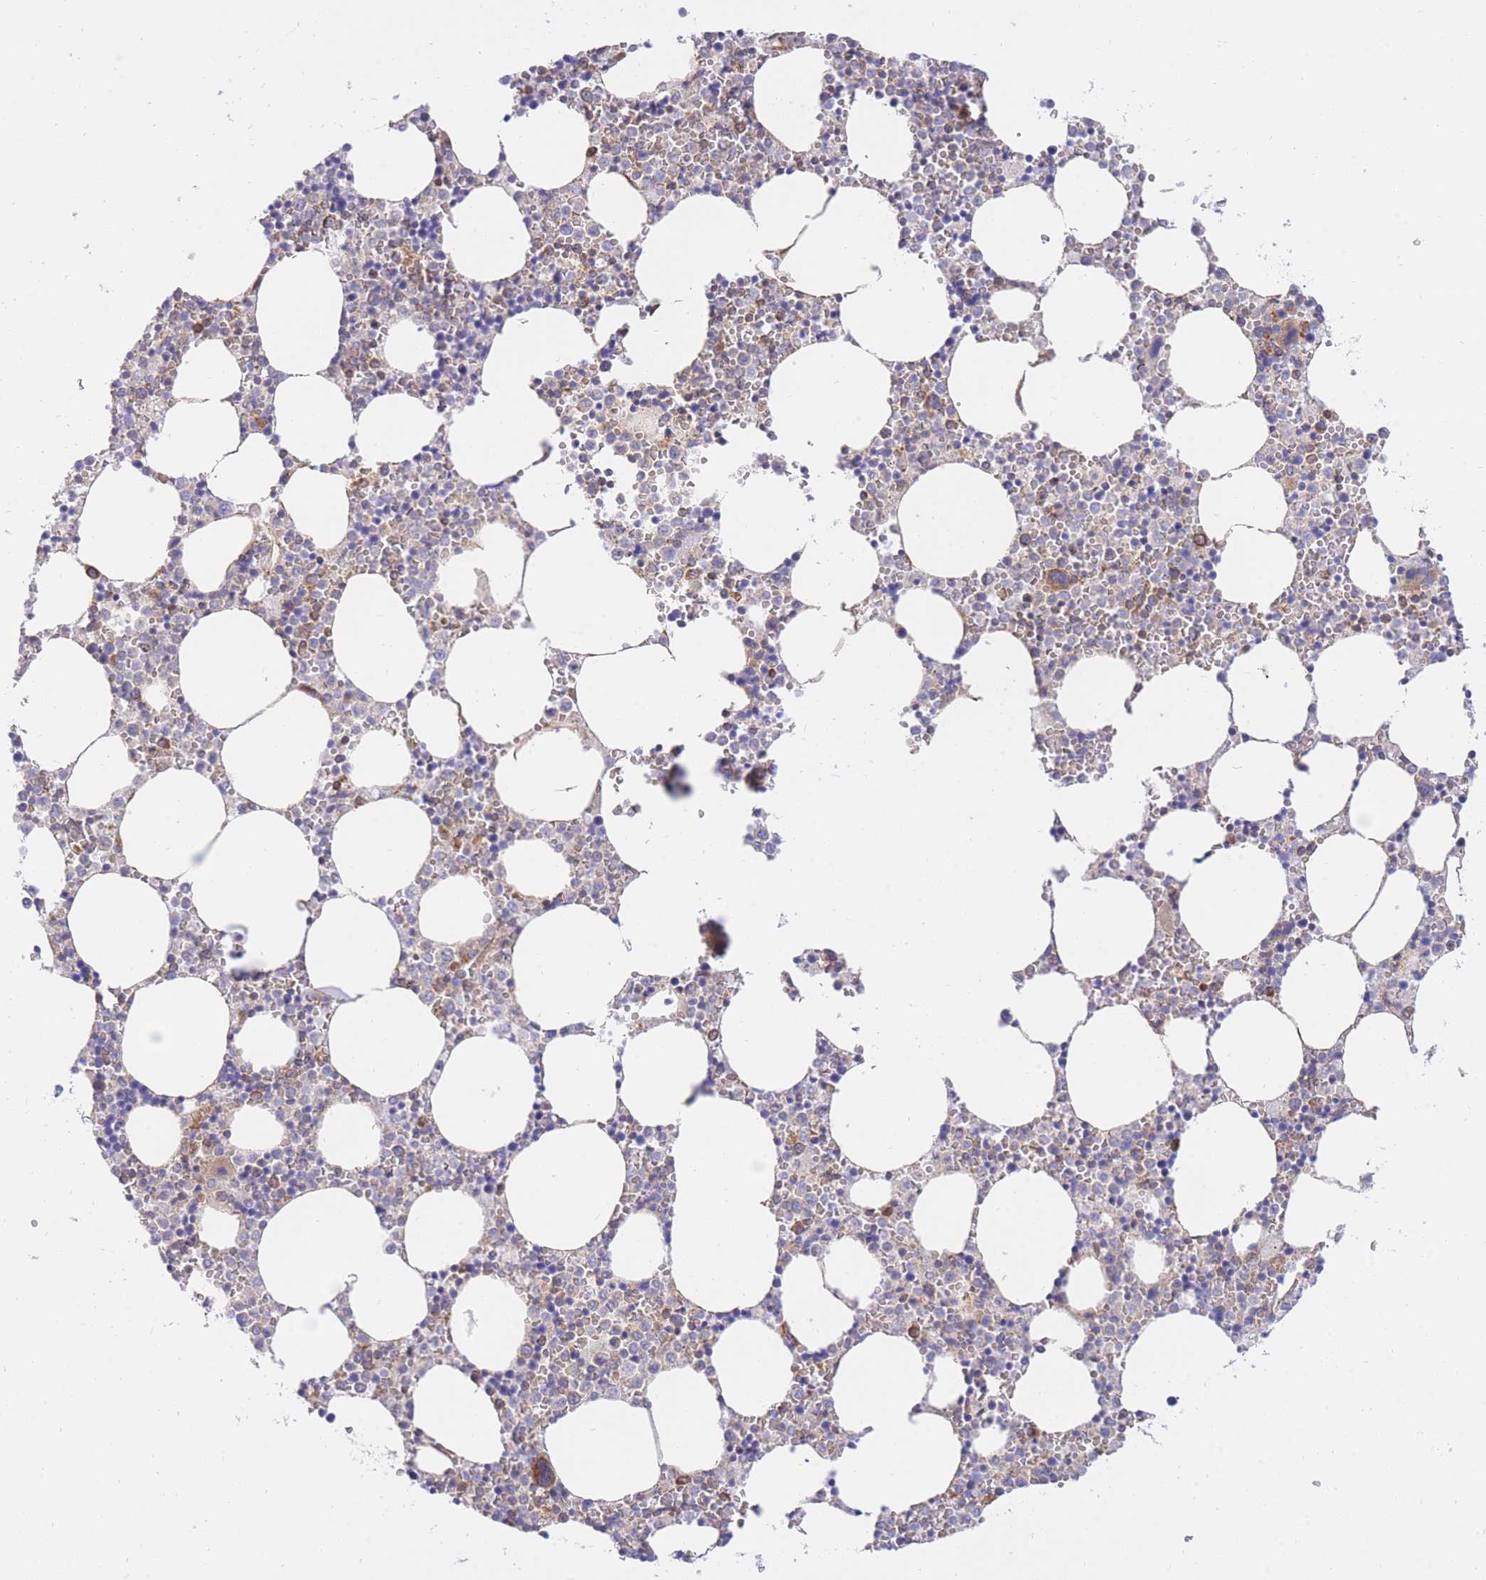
{"staining": {"intensity": "moderate", "quantity": "<25%", "location": "cytoplasmic/membranous"}, "tissue": "bone marrow", "cell_type": "Hematopoietic cells", "image_type": "normal", "snomed": [{"axis": "morphology", "description": "Normal tissue, NOS"}, {"axis": "topography", "description": "Bone marrow"}], "caption": "Immunohistochemical staining of benign human bone marrow exhibits <25% levels of moderate cytoplasmic/membranous protein staining in about <25% of hematopoietic cells.", "gene": "REM1", "patient": {"sex": "female", "age": 64}}